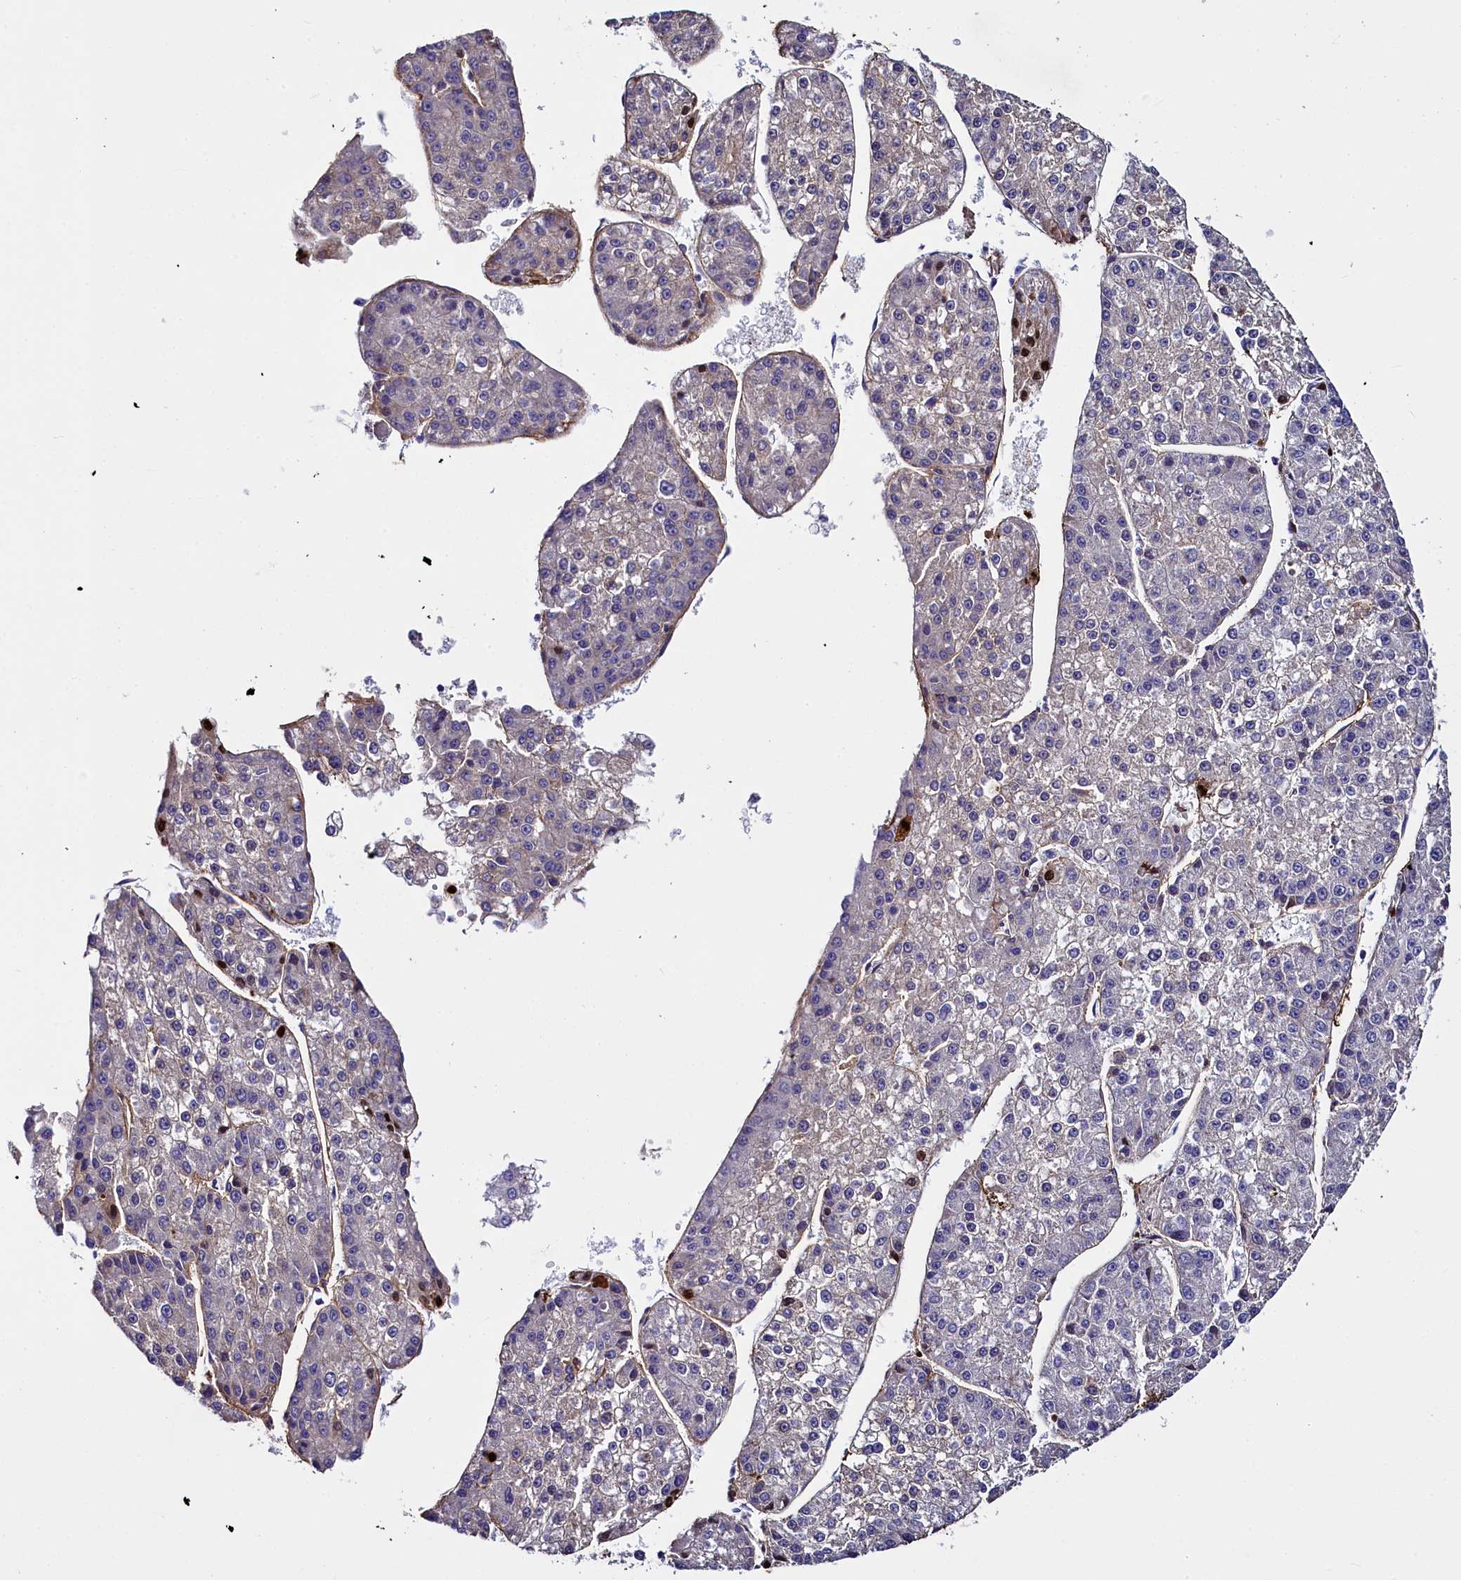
{"staining": {"intensity": "negative", "quantity": "none", "location": "none"}, "tissue": "liver cancer", "cell_type": "Tumor cells", "image_type": "cancer", "snomed": [{"axis": "morphology", "description": "Carcinoma, Hepatocellular, NOS"}, {"axis": "topography", "description": "Liver"}], "caption": "A high-resolution photomicrograph shows IHC staining of liver hepatocellular carcinoma, which exhibits no significant positivity in tumor cells. Brightfield microscopy of immunohistochemistry stained with DAB (3,3'-diaminobenzidine) (brown) and hematoxylin (blue), captured at high magnification.", "gene": "MRC2", "patient": {"sex": "female", "age": 73}}